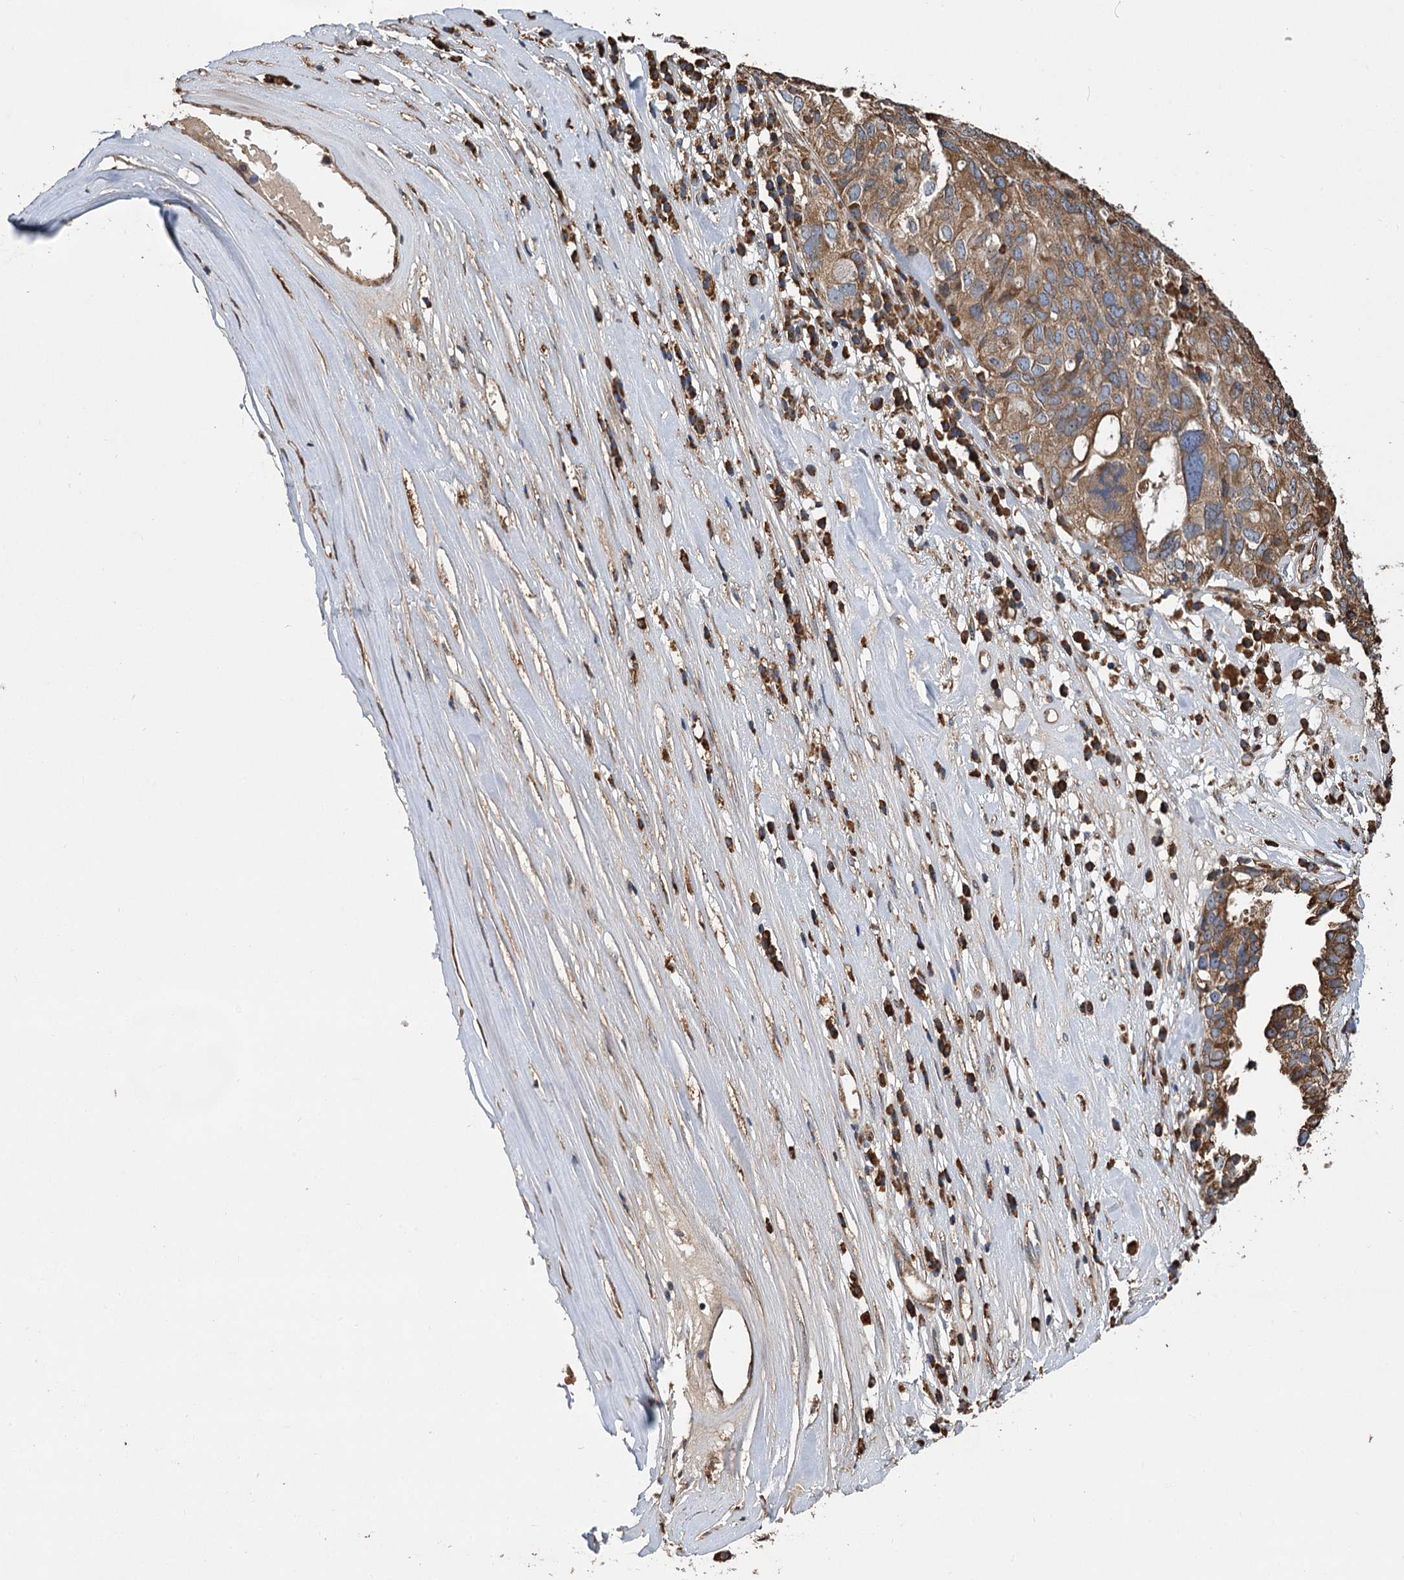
{"staining": {"intensity": "moderate", "quantity": ">75%", "location": "cytoplasmic/membranous"}, "tissue": "ovarian cancer", "cell_type": "Tumor cells", "image_type": "cancer", "snomed": [{"axis": "morphology", "description": "Carcinoma, endometroid"}, {"axis": "topography", "description": "Ovary"}], "caption": "Protein analysis of ovarian endometroid carcinoma tissue exhibits moderate cytoplasmic/membranous expression in approximately >75% of tumor cells.", "gene": "LINS1", "patient": {"sex": "female", "age": 62}}